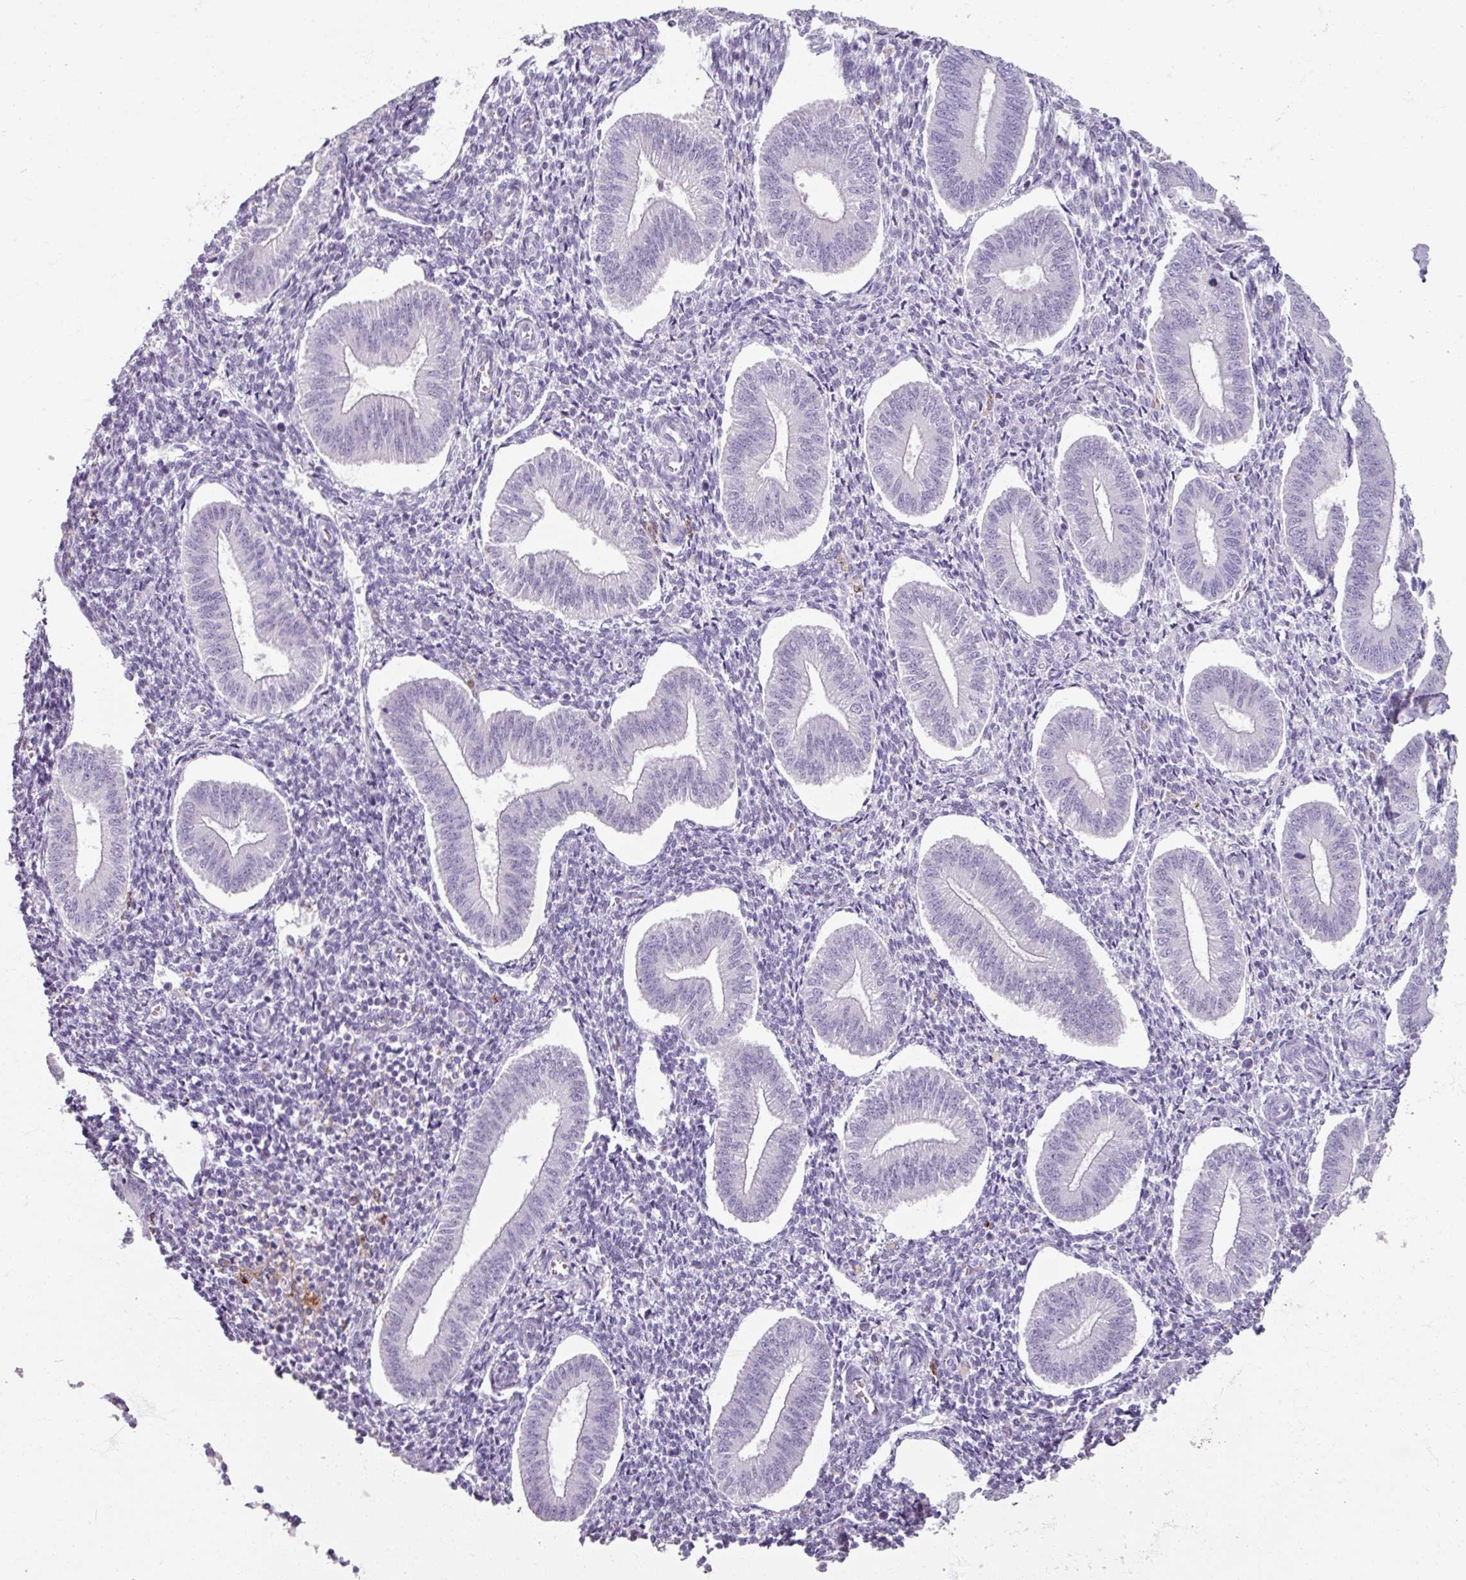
{"staining": {"intensity": "negative", "quantity": "none", "location": "none"}, "tissue": "endometrium", "cell_type": "Cells in endometrial stroma", "image_type": "normal", "snomed": [{"axis": "morphology", "description": "Normal tissue, NOS"}, {"axis": "topography", "description": "Endometrium"}], "caption": "DAB immunohistochemical staining of normal endometrium displays no significant staining in cells in endometrial stroma. (DAB (3,3'-diaminobenzidine) immunohistochemistry (IHC), high magnification).", "gene": "SLC27A5", "patient": {"sex": "female", "age": 34}}